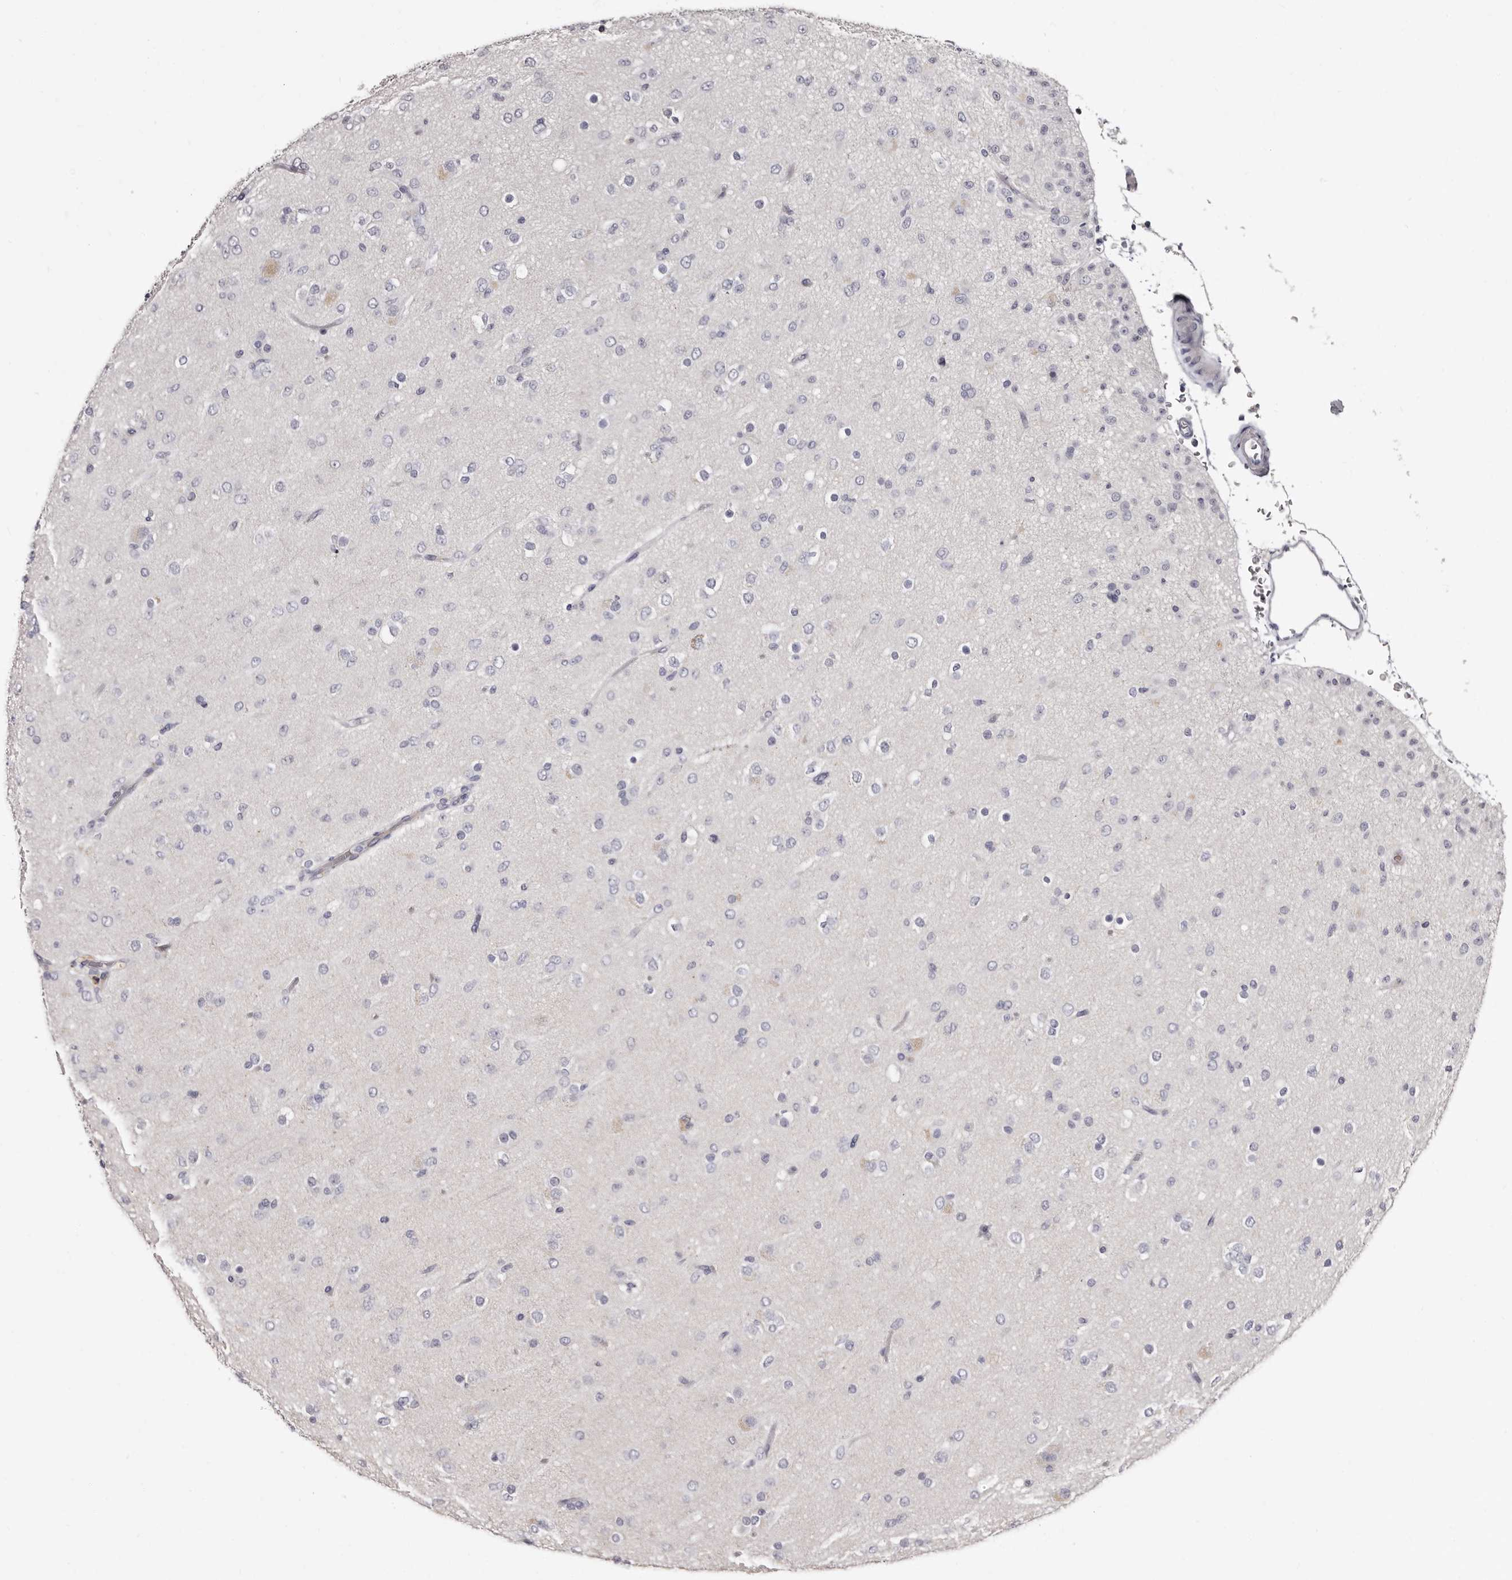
{"staining": {"intensity": "negative", "quantity": "none", "location": "none"}, "tissue": "glioma", "cell_type": "Tumor cells", "image_type": "cancer", "snomed": [{"axis": "morphology", "description": "Glioma, malignant, Low grade"}, {"axis": "topography", "description": "Brain"}], "caption": "High magnification brightfield microscopy of malignant glioma (low-grade) stained with DAB (brown) and counterstained with hematoxylin (blue): tumor cells show no significant positivity.", "gene": "TBC1D22B", "patient": {"sex": "male", "age": 65}}